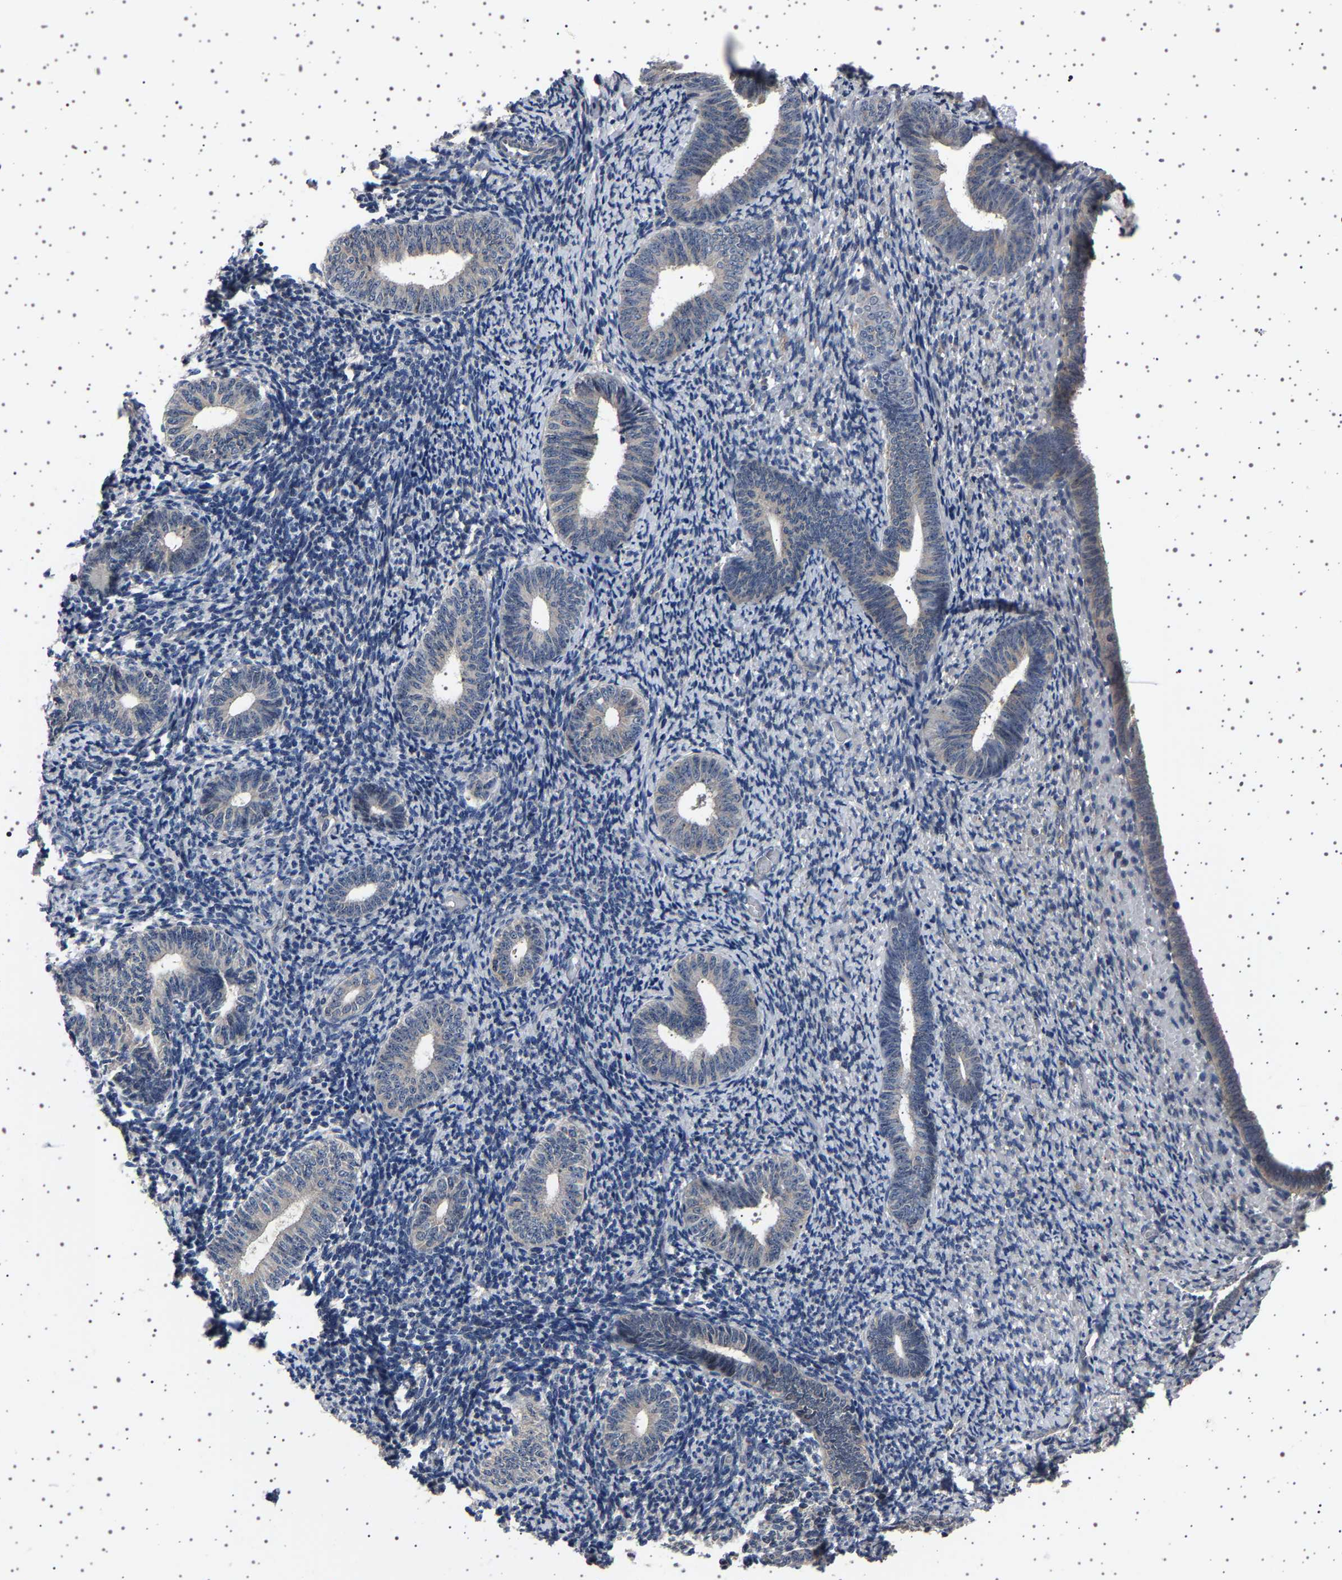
{"staining": {"intensity": "weak", "quantity": "25%-75%", "location": "cytoplasmic/membranous"}, "tissue": "endometrium", "cell_type": "Cells in endometrial stroma", "image_type": "normal", "snomed": [{"axis": "morphology", "description": "Normal tissue, NOS"}, {"axis": "topography", "description": "Endometrium"}], "caption": "Protein staining of normal endometrium displays weak cytoplasmic/membranous positivity in about 25%-75% of cells in endometrial stroma. (brown staining indicates protein expression, while blue staining denotes nuclei).", "gene": "NCKAP1", "patient": {"sex": "female", "age": 66}}